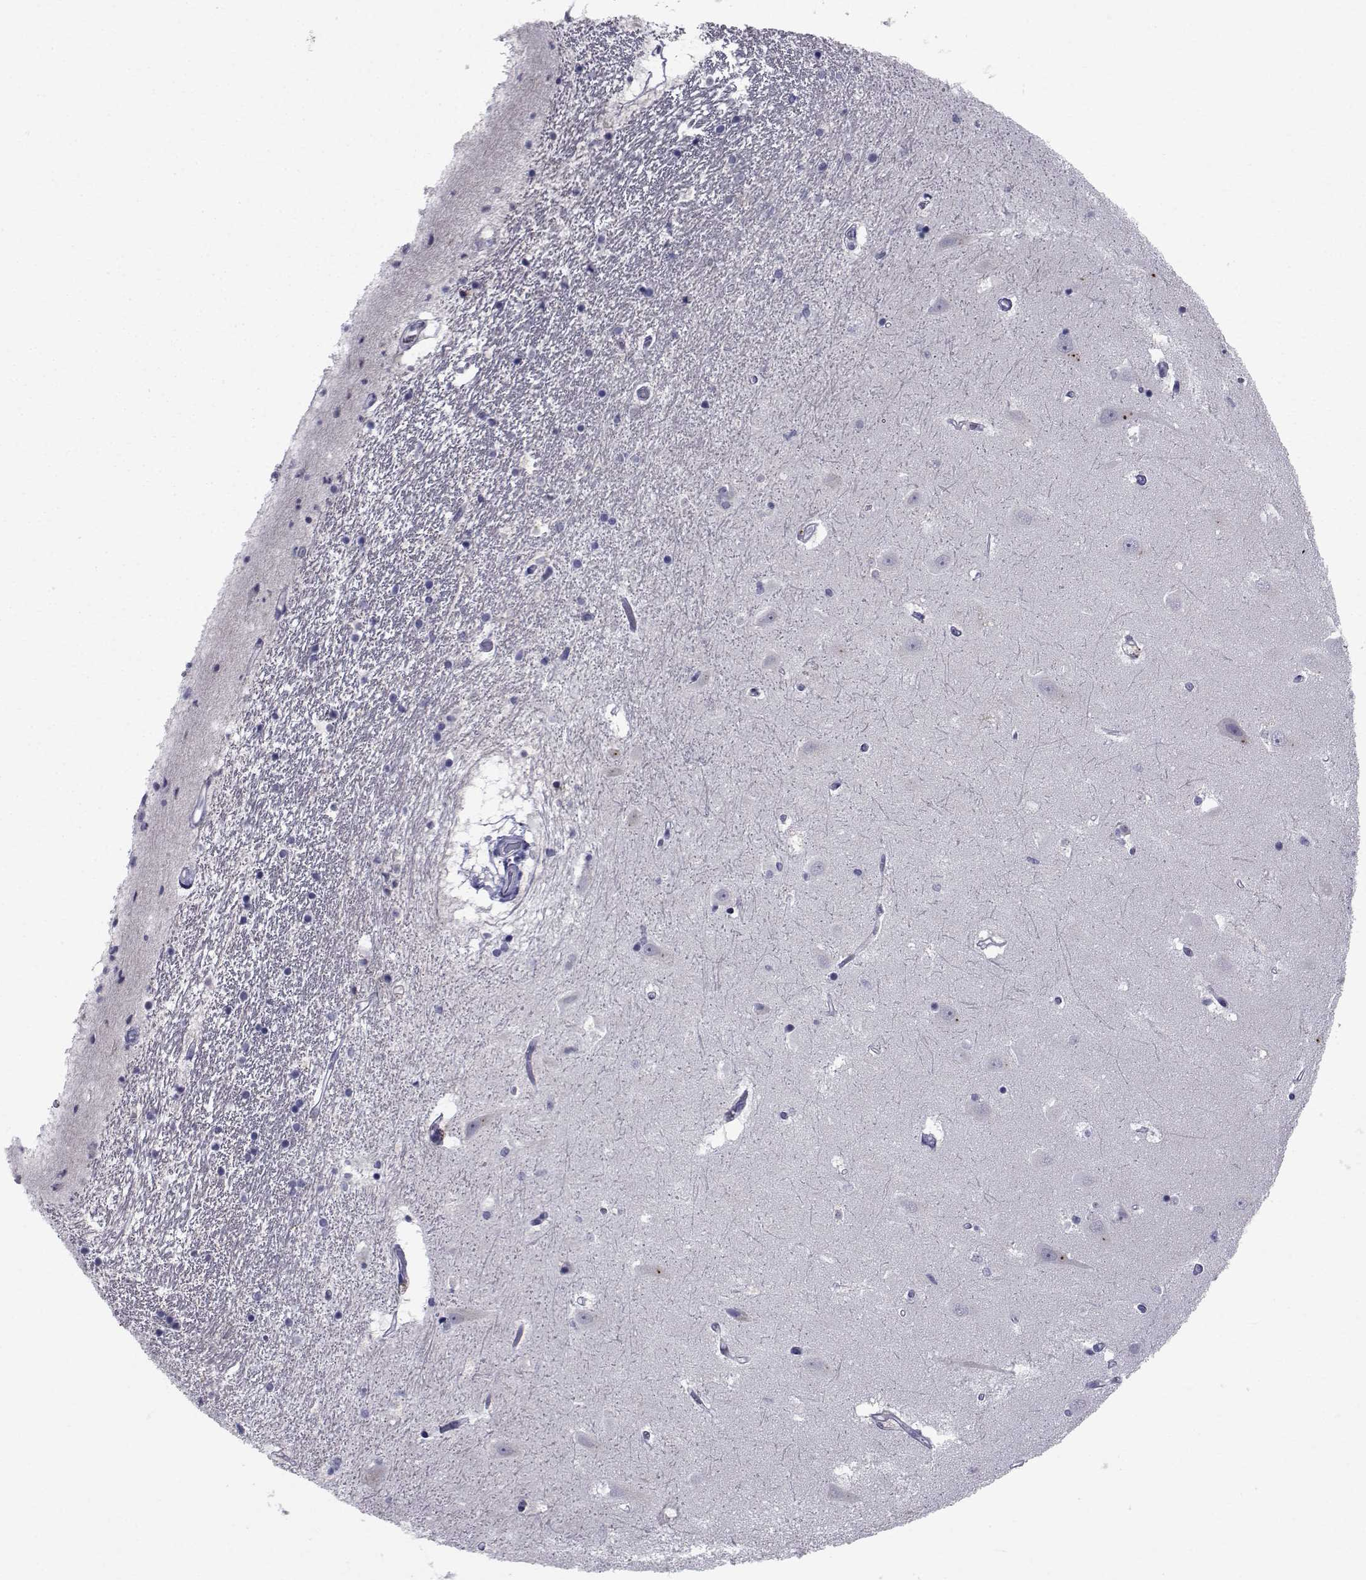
{"staining": {"intensity": "negative", "quantity": "none", "location": "none"}, "tissue": "hippocampus", "cell_type": "Glial cells", "image_type": "normal", "snomed": [{"axis": "morphology", "description": "Normal tissue, NOS"}, {"axis": "topography", "description": "Hippocampus"}], "caption": "This photomicrograph is of benign hippocampus stained with IHC to label a protein in brown with the nuclei are counter-stained blue. There is no positivity in glial cells.", "gene": "CHRNA1", "patient": {"sex": "male", "age": 44}}